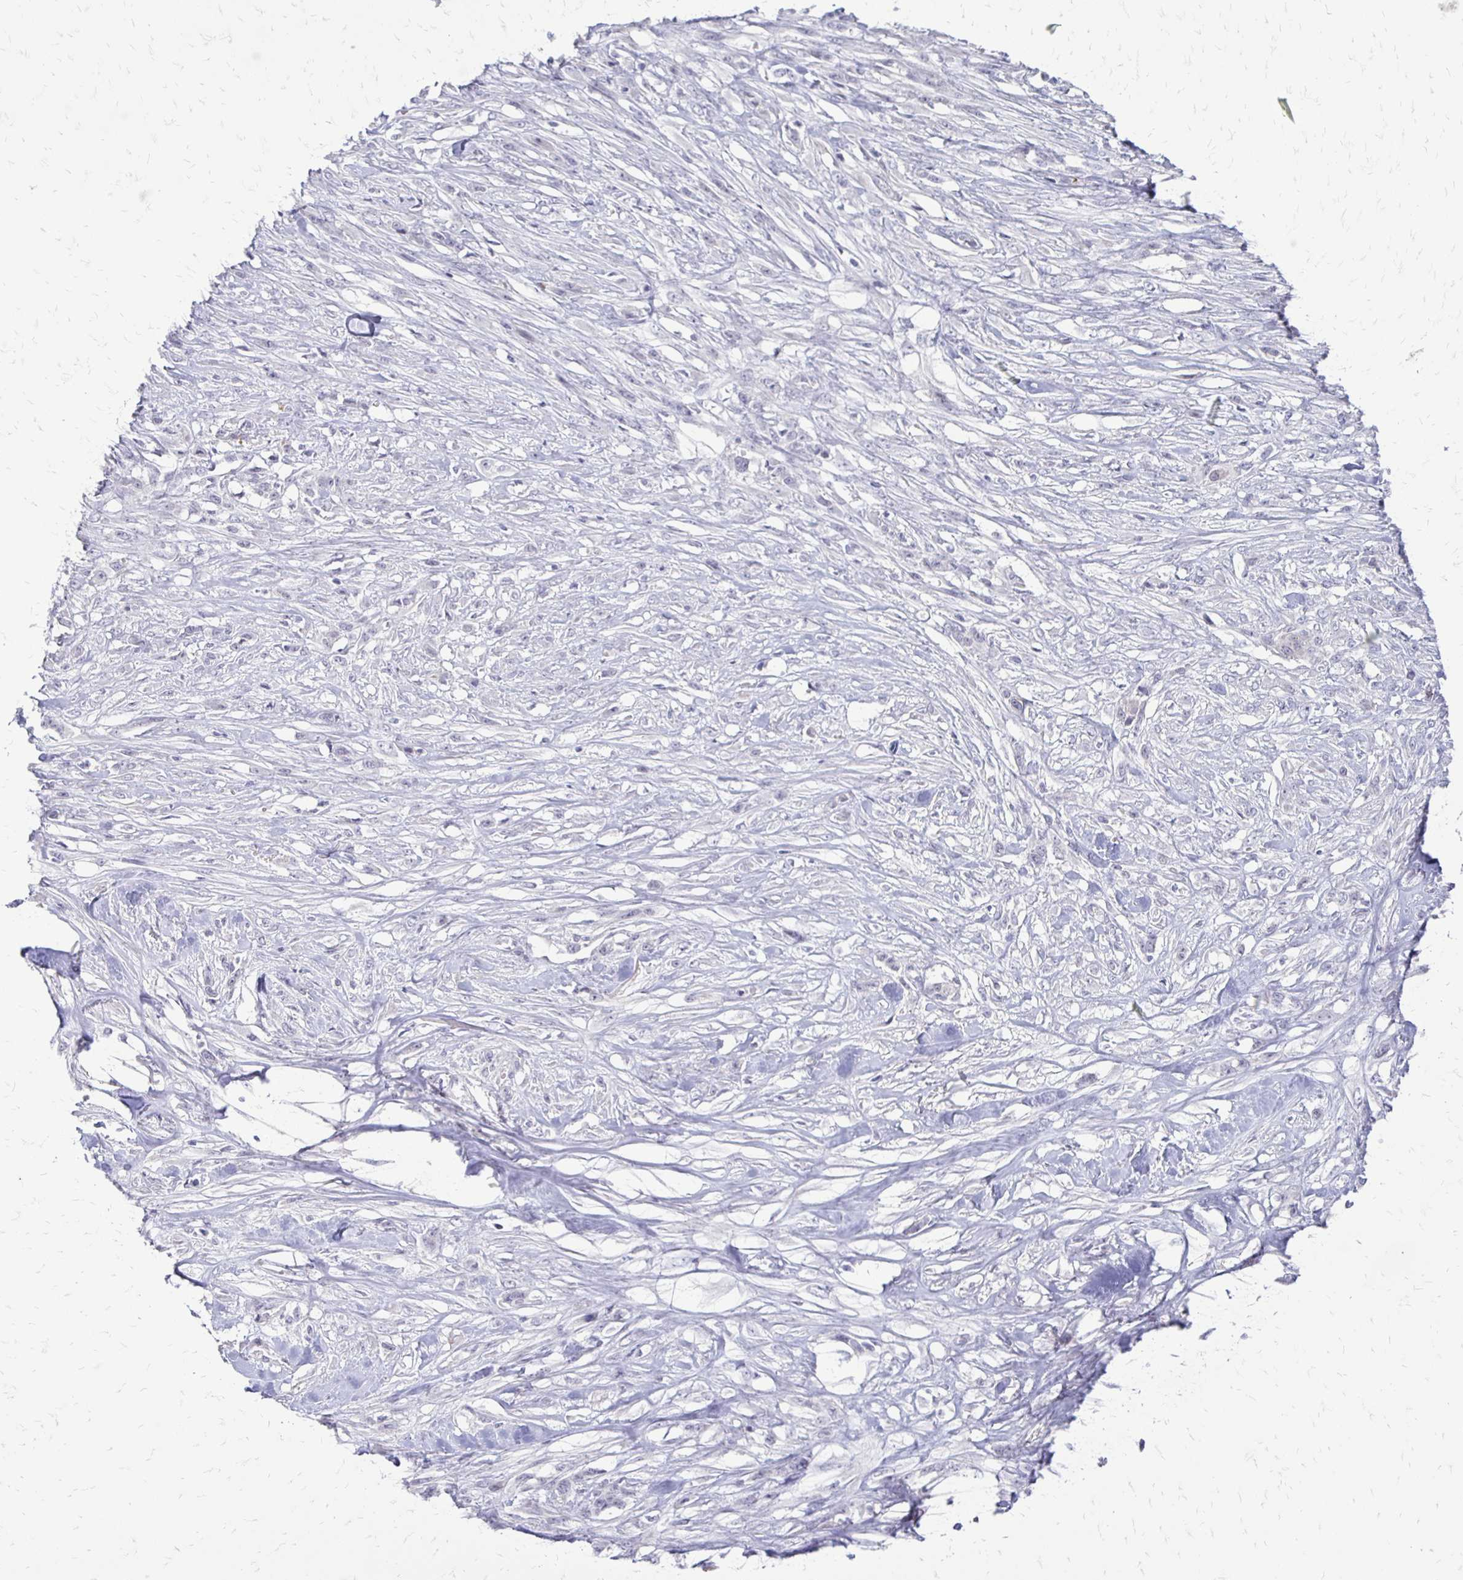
{"staining": {"intensity": "negative", "quantity": "none", "location": "none"}, "tissue": "skin cancer", "cell_type": "Tumor cells", "image_type": "cancer", "snomed": [{"axis": "morphology", "description": "Squamous cell carcinoma, NOS"}, {"axis": "topography", "description": "Skin"}], "caption": "Photomicrograph shows no protein positivity in tumor cells of skin cancer tissue.", "gene": "EPYC", "patient": {"sex": "female", "age": 59}}